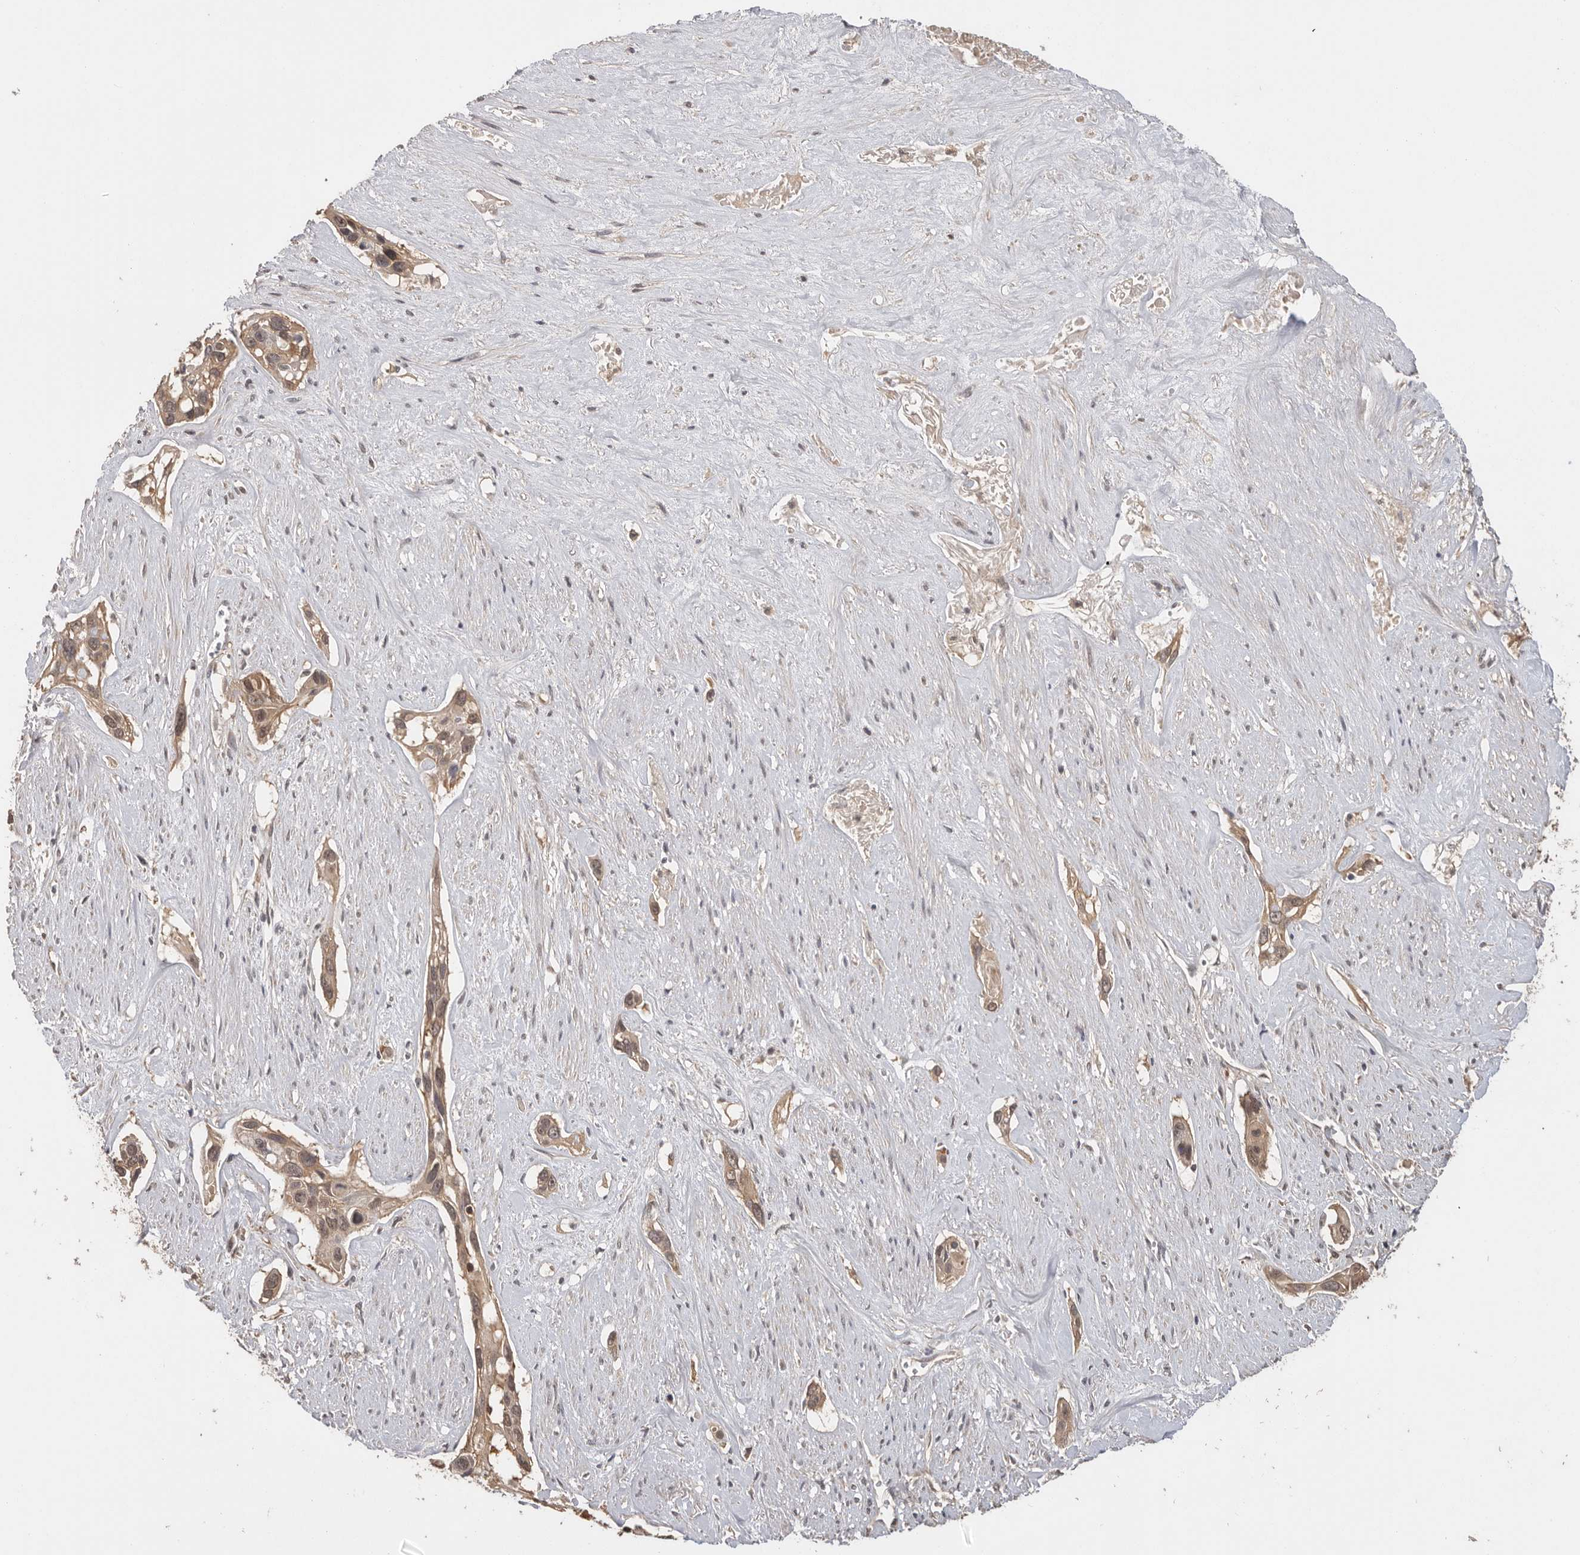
{"staining": {"intensity": "moderate", "quantity": ">75%", "location": "cytoplasmic/membranous"}, "tissue": "pancreatic cancer", "cell_type": "Tumor cells", "image_type": "cancer", "snomed": [{"axis": "morphology", "description": "Adenocarcinoma, NOS"}, {"axis": "topography", "description": "Pancreas"}], "caption": "Protein expression analysis of pancreatic adenocarcinoma shows moderate cytoplasmic/membranous expression in about >75% of tumor cells.", "gene": "BAIAP2", "patient": {"sex": "female", "age": 60}}